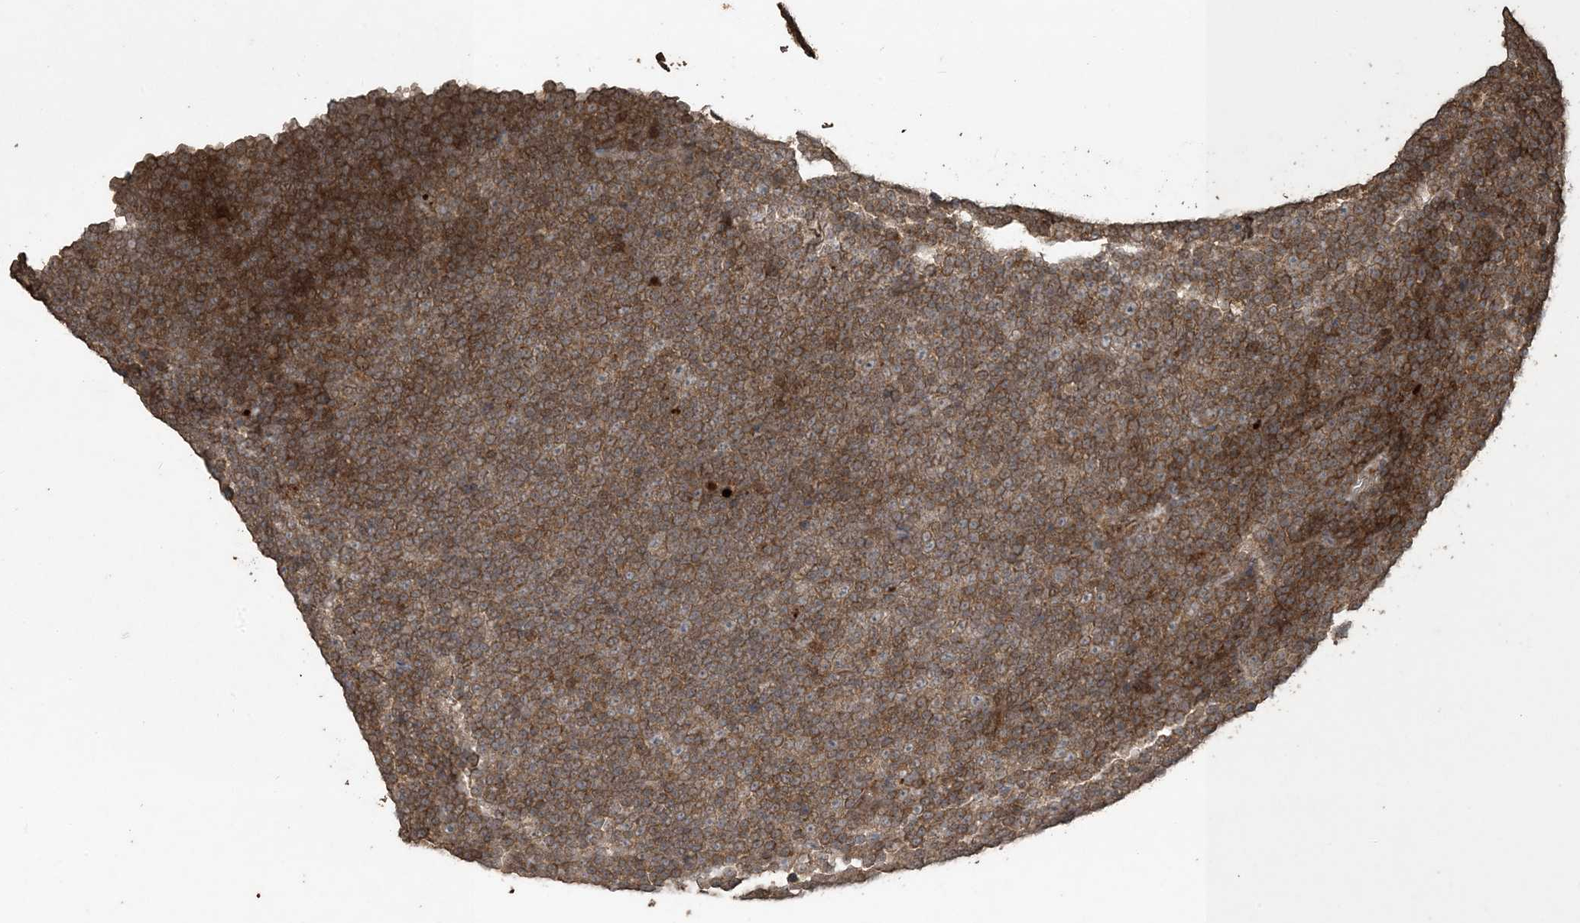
{"staining": {"intensity": "moderate", "quantity": ">75%", "location": "cytoplasmic/membranous"}, "tissue": "lymphoma", "cell_type": "Tumor cells", "image_type": "cancer", "snomed": [{"axis": "morphology", "description": "Malignant lymphoma, non-Hodgkin's type, Low grade"}, {"axis": "topography", "description": "Lymph node"}], "caption": "Immunohistochemistry (IHC) micrograph of human low-grade malignant lymphoma, non-Hodgkin's type stained for a protein (brown), which reveals medium levels of moderate cytoplasmic/membranous expression in about >75% of tumor cells.", "gene": "EFCAB8", "patient": {"sex": "female", "age": 67}}